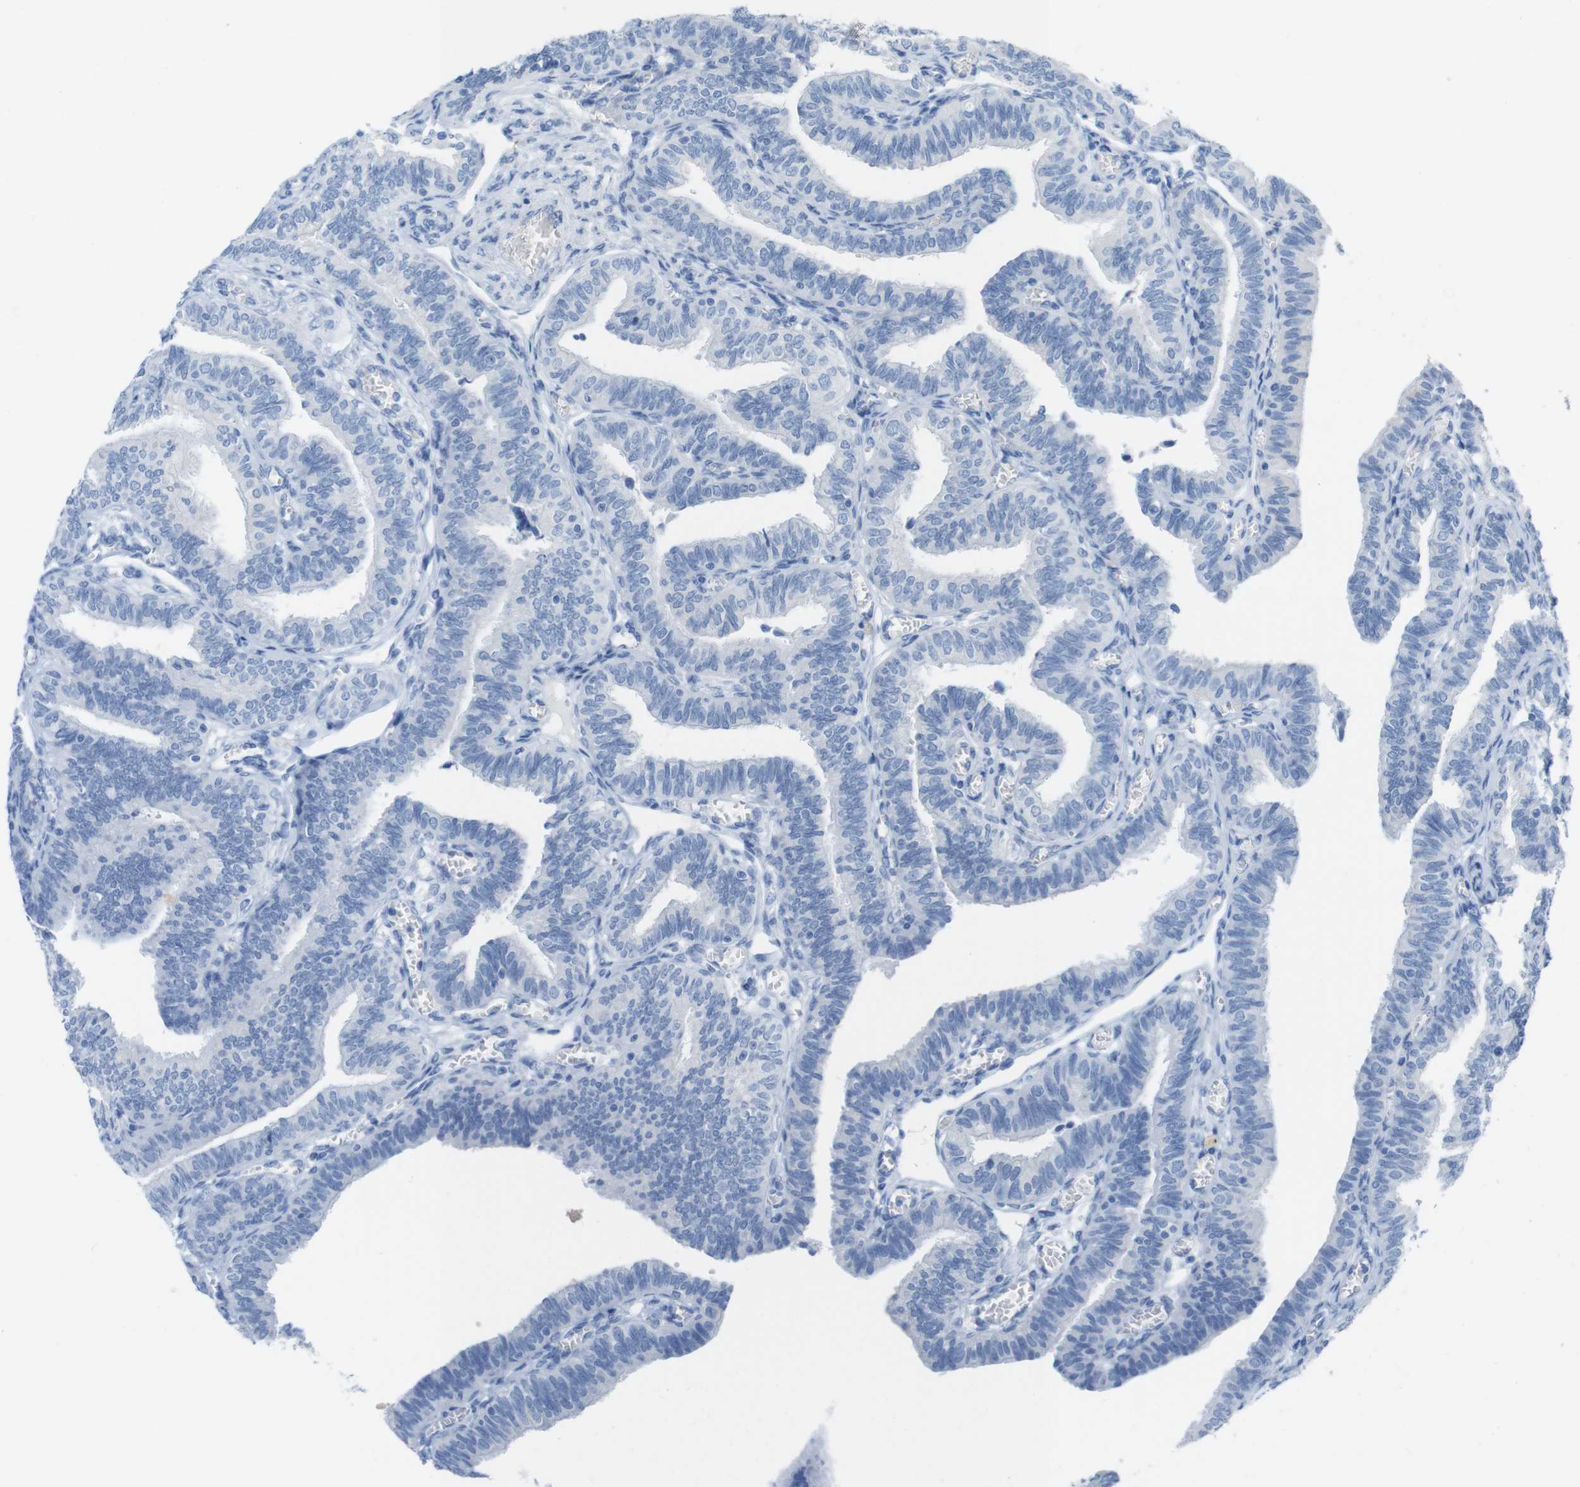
{"staining": {"intensity": "negative", "quantity": "none", "location": "none"}, "tissue": "fallopian tube", "cell_type": "Glandular cells", "image_type": "normal", "snomed": [{"axis": "morphology", "description": "Normal tissue, NOS"}, {"axis": "topography", "description": "Fallopian tube"}], "caption": "DAB (3,3'-diaminobenzidine) immunohistochemical staining of benign fallopian tube demonstrates no significant expression in glandular cells.", "gene": "LAG3", "patient": {"sex": "female", "age": 46}}